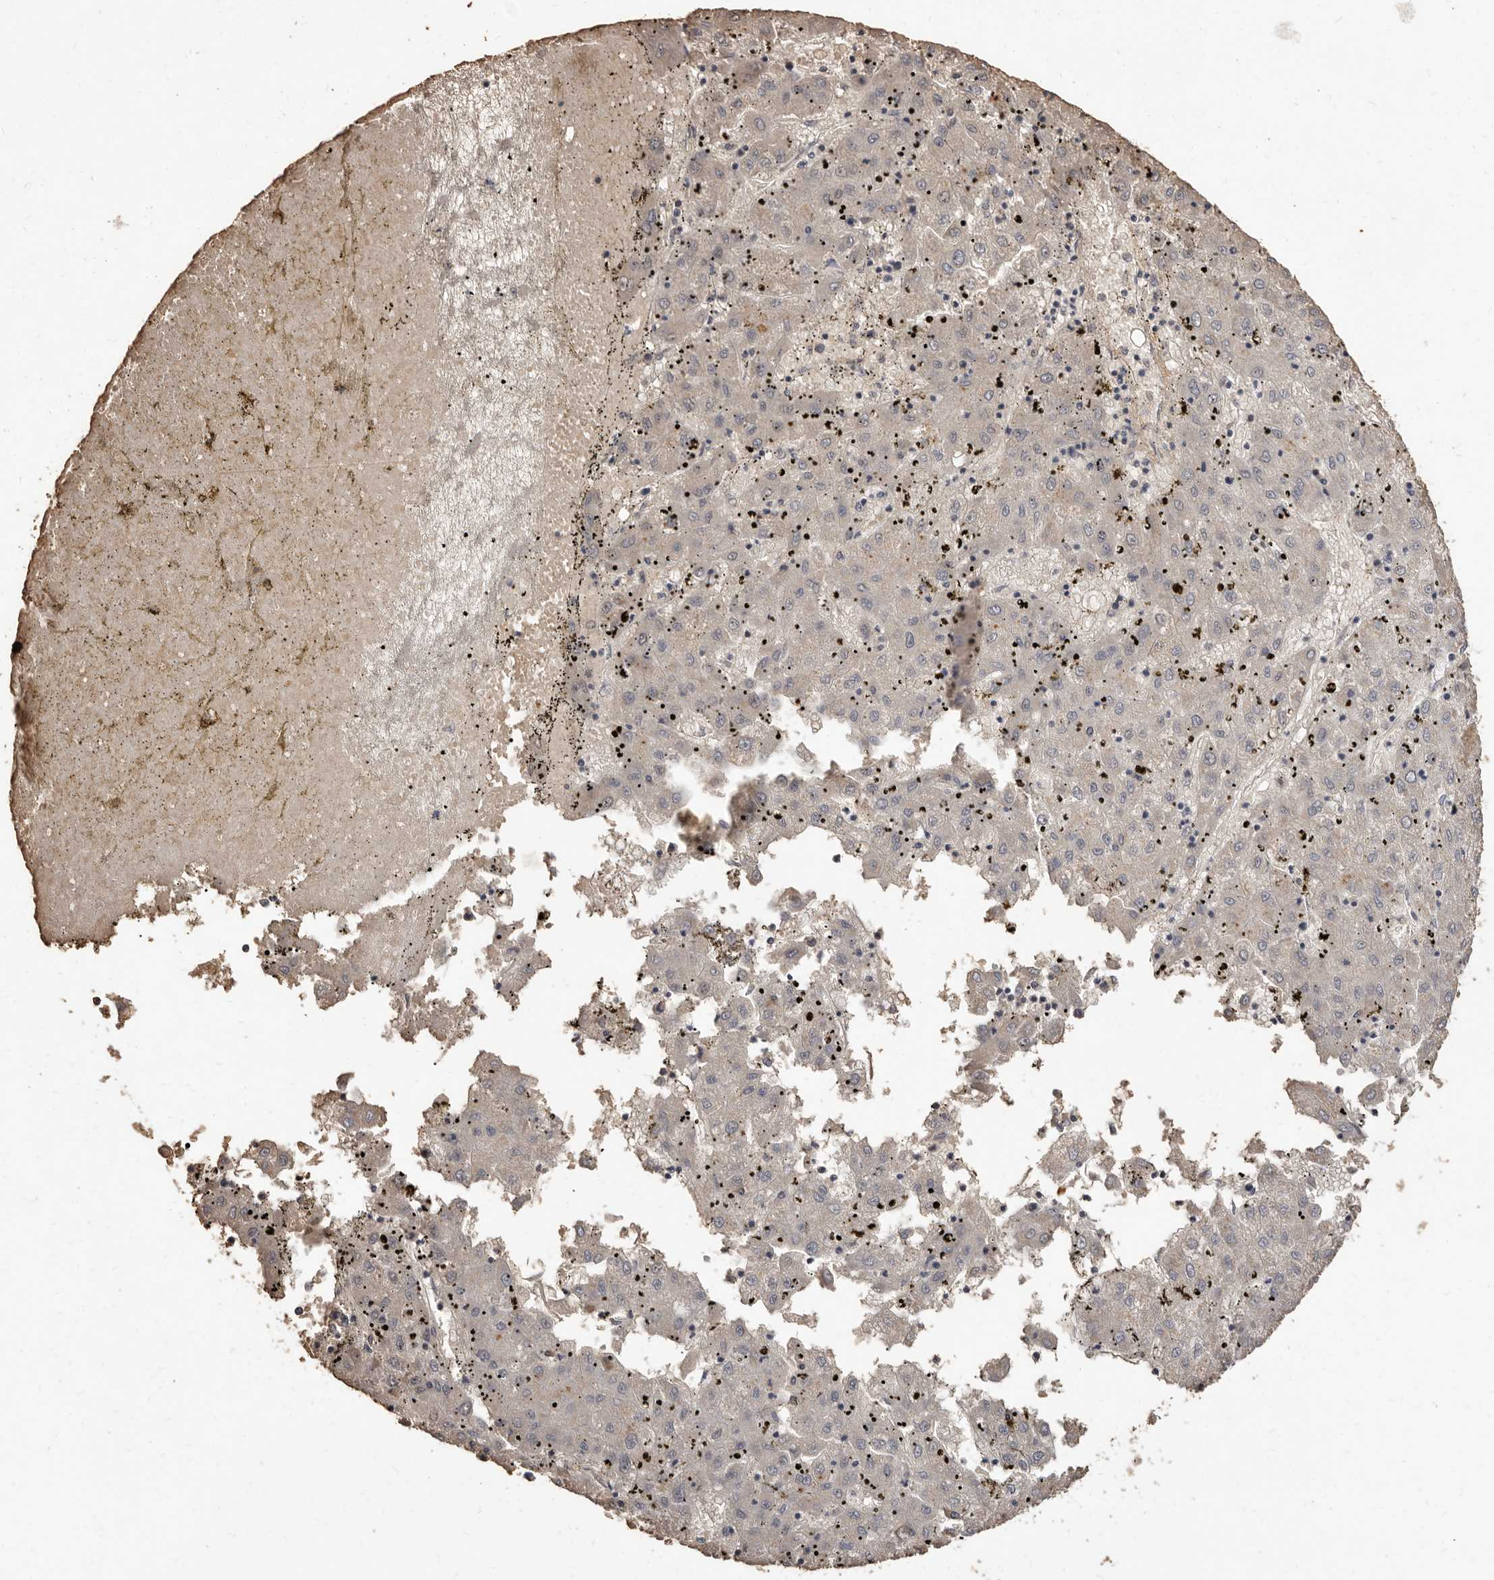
{"staining": {"intensity": "negative", "quantity": "none", "location": "none"}, "tissue": "liver cancer", "cell_type": "Tumor cells", "image_type": "cancer", "snomed": [{"axis": "morphology", "description": "Carcinoma, Hepatocellular, NOS"}, {"axis": "topography", "description": "Liver"}], "caption": "A high-resolution photomicrograph shows immunohistochemistry (IHC) staining of liver hepatocellular carcinoma, which shows no significant staining in tumor cells.", "gene": "INAVA", "patient": {"sex": "male", "age": 72}}